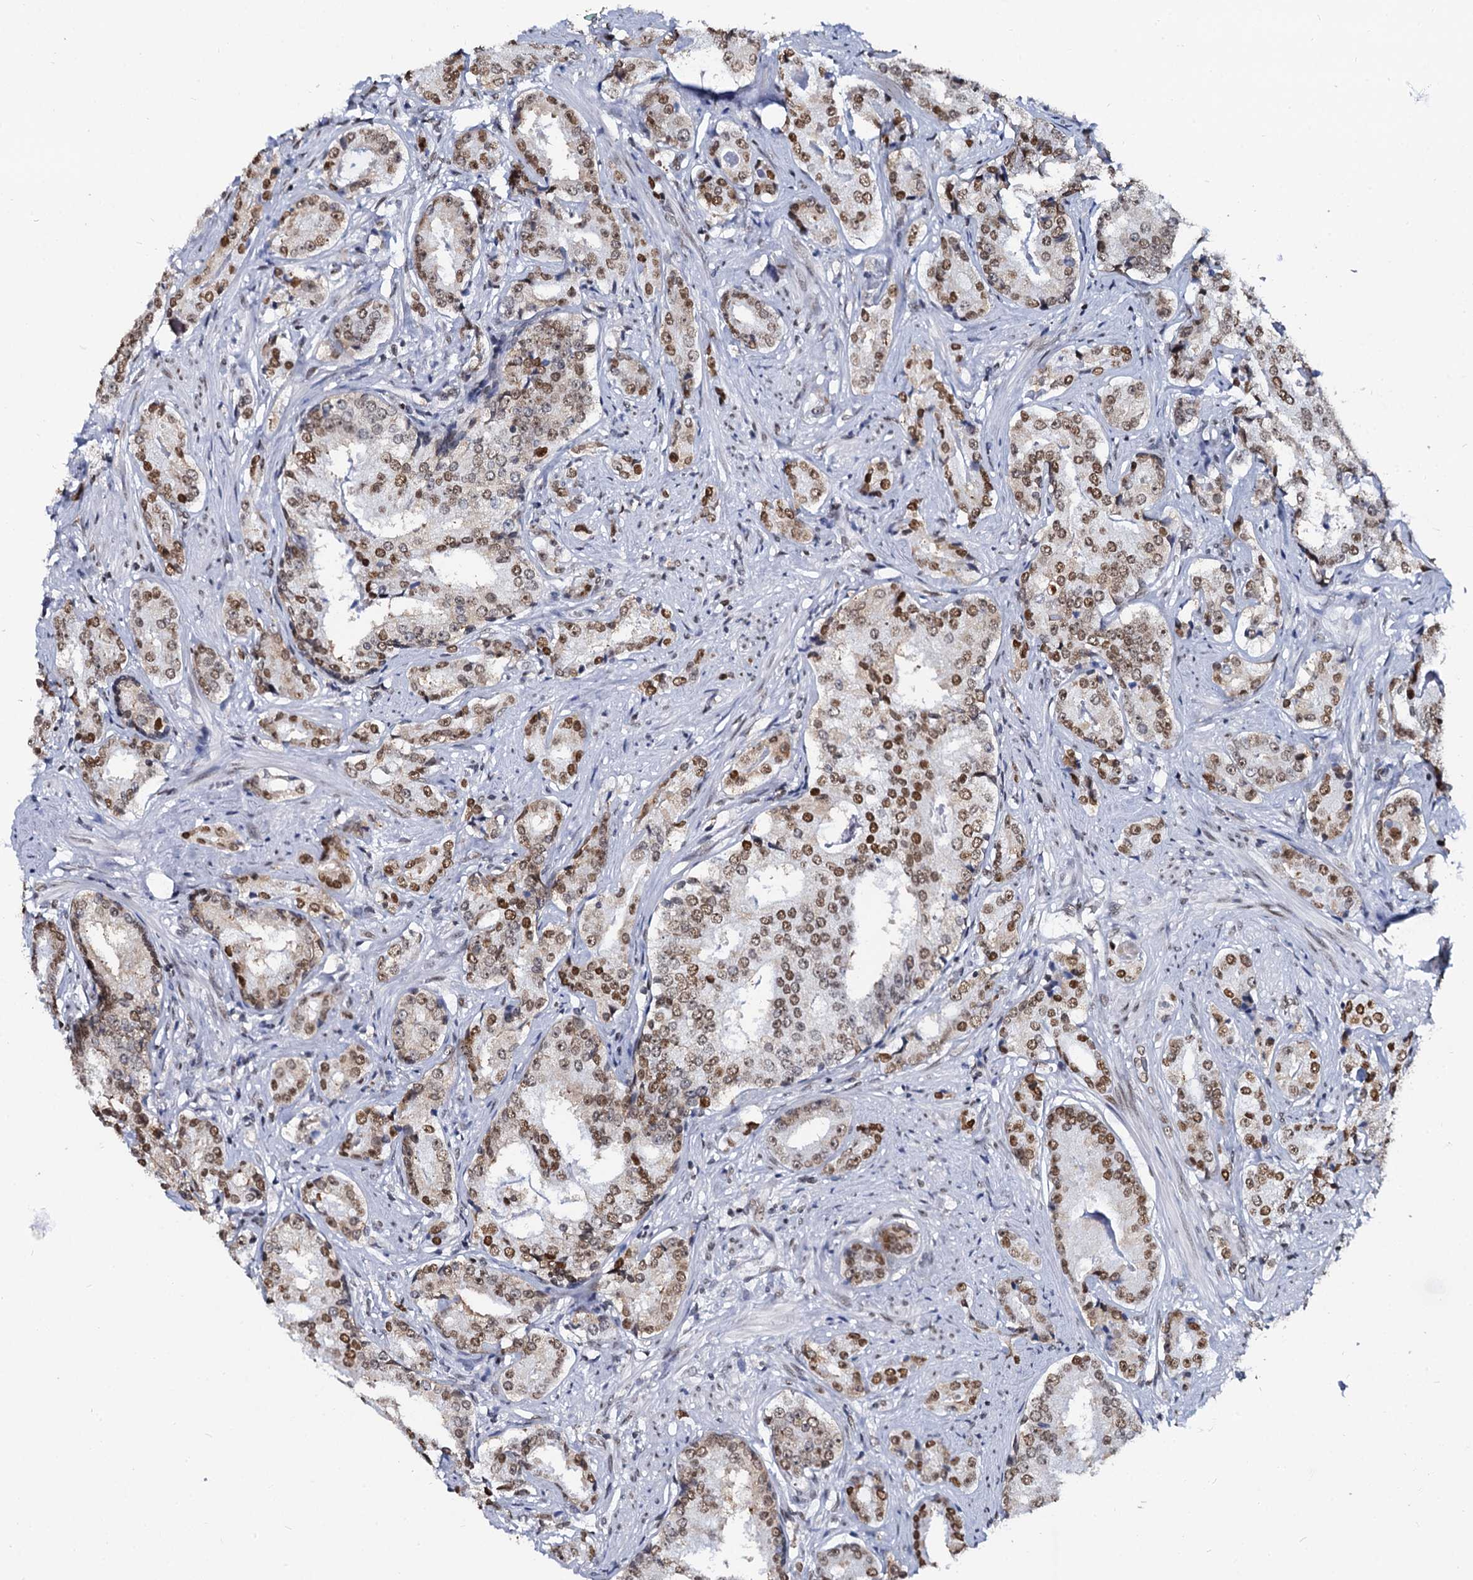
{"staining": {"intensity": "moderate", "quantity": ">75%", "location": "nuclear"}, "tissue": "prostate cancer", "cell_type": "Tumor cells", "image_type": "cancer", "snomed": [{"axis": "morphology", "description": "Adenocarcinoma, High grade"}, {"axis": "topography", "description": "Prostate"}], "caption": "The immunohistochemical stain highlights moderate nuclear positivity in tumor cells of prostate high-grade adenocarcinoma tissue.", "gene": "CMAS", "patient": {"sex": "male", "age": 58}}